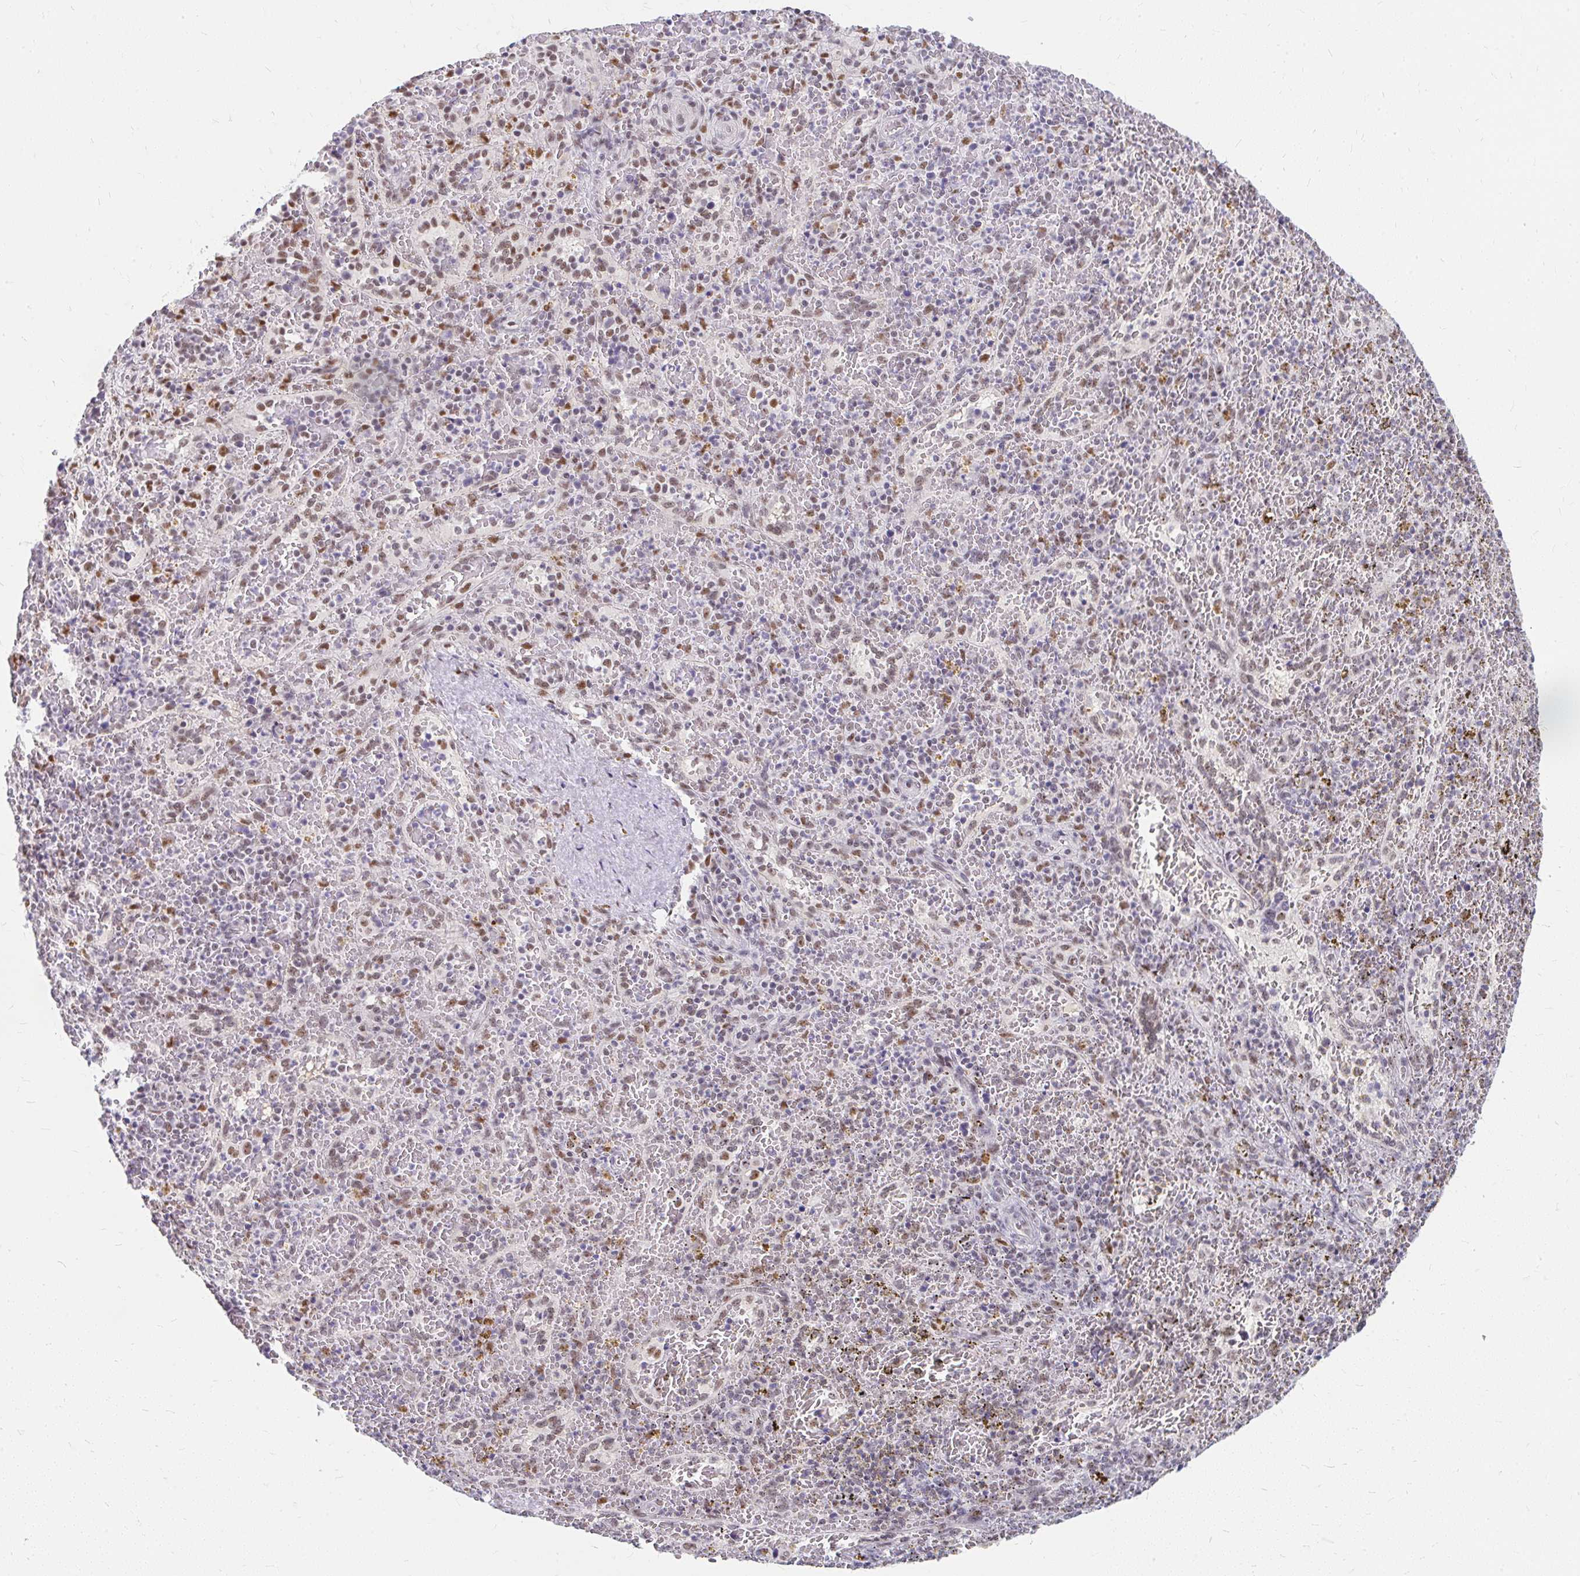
{"staining": {"intensity": "moderate", "quantity": "<25%", "location": "nuclear"}, "tissue": "spleen", "cell_type": "Cells in red pulp", "image_type": "normal", "snomed": [{"axis": "morphology", "description": "Normal tissue, NOS"}, {"axis": "topography", "description": "Spleen"}], "caption": "A photomicrograph of spleen stained for a protein exhibits moderate nuclear brown staining in cells in red pulp.", "gene": "GTF2H1", "patient": {"sex": "female", "age": 50}}